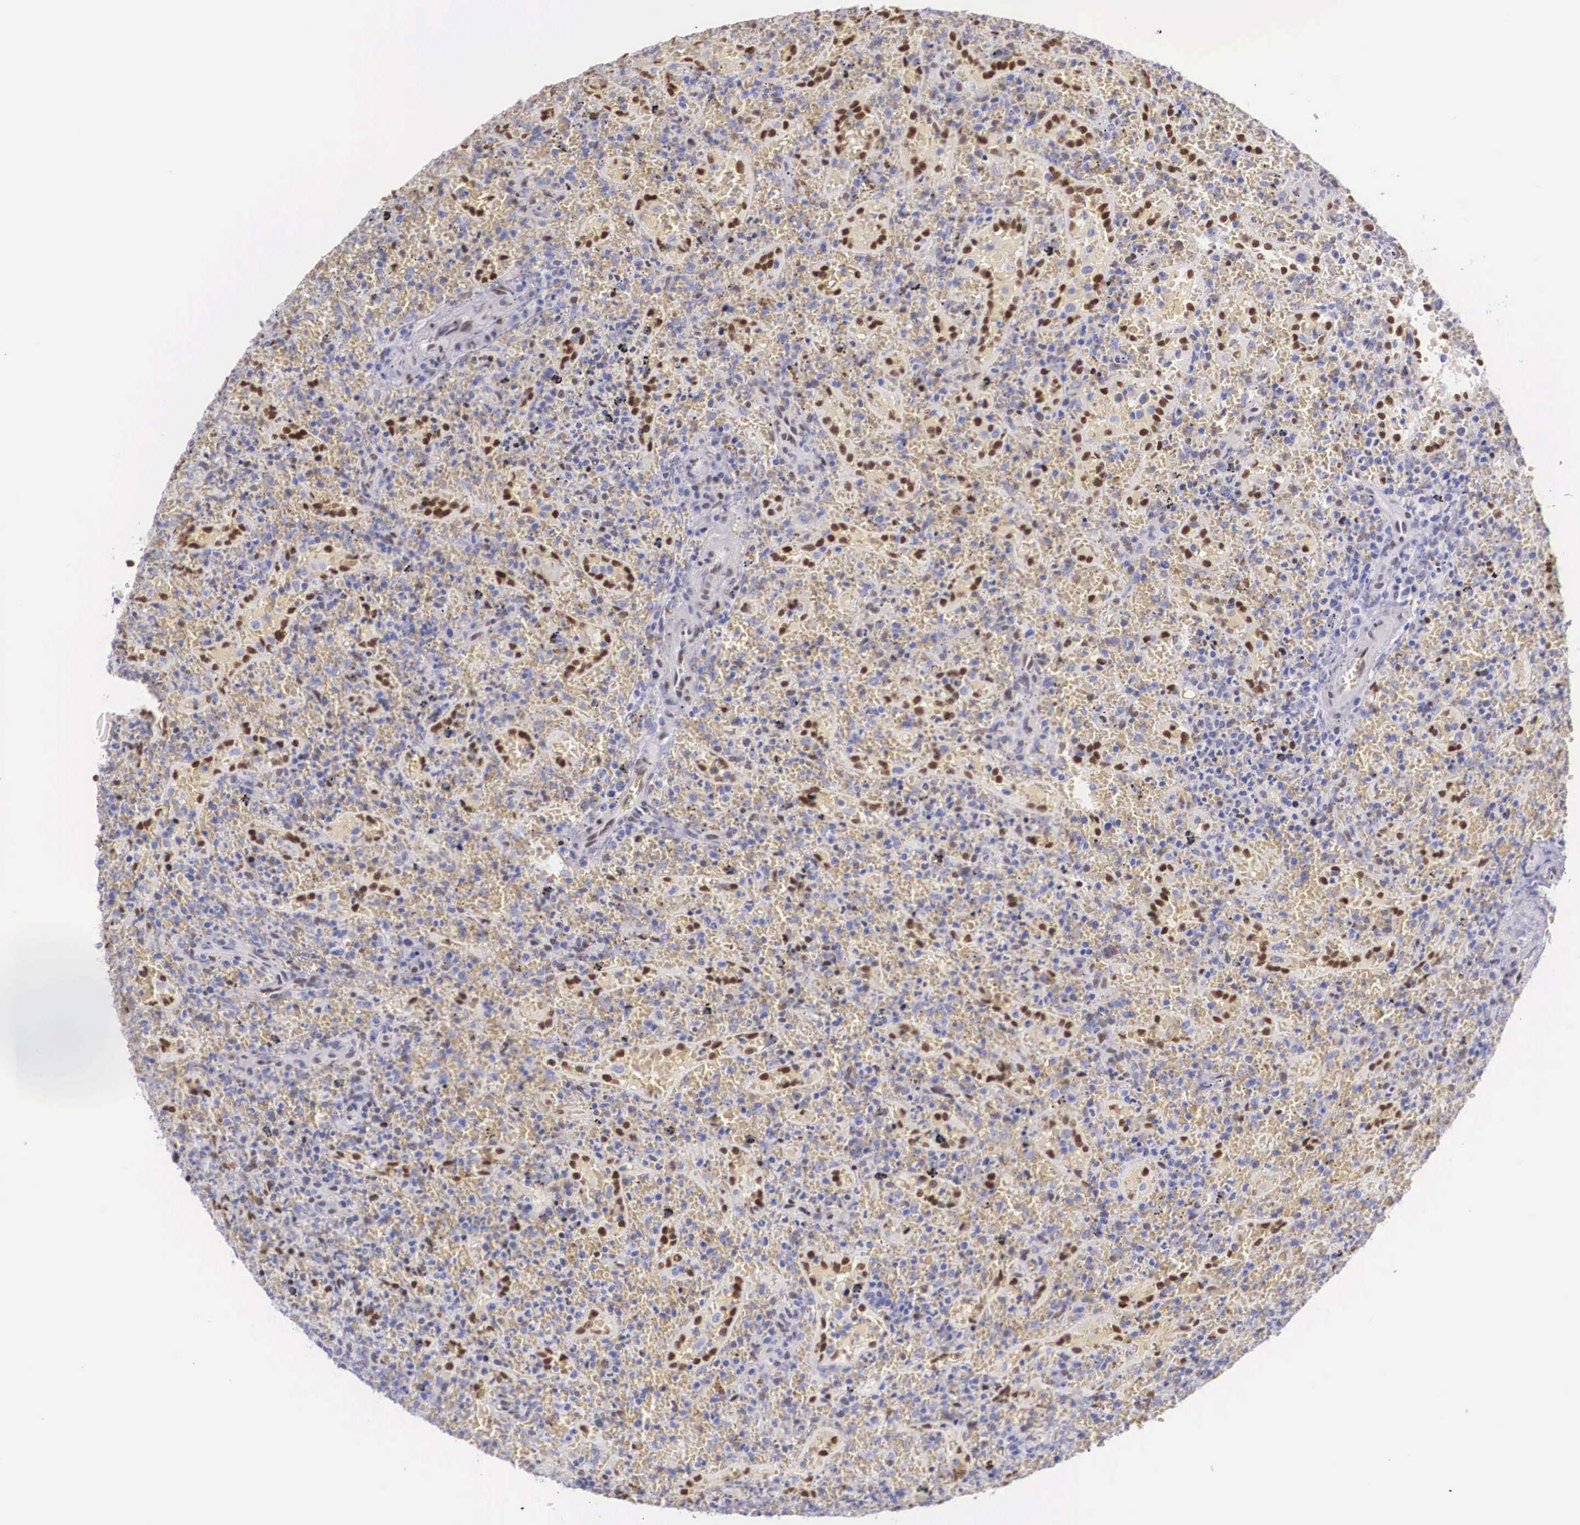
{"staining": {"intensity": "negative", "quantity": "none", "location": "none"}, "tissue": "lymphoma", "cell_type": "Tumor cells", "image_type": "cancer", "snomed": [{"axis": "morphology", "description": "Malignant lymphoma, non-Hodgkin's type, High grade"}, {"axis": "topography", "description": "Spleen"}, {"axis": "topography", "description": "Lymph node"}], "caption": "Immunohistochemical staining of human lymphoma demonstrates no significant staining in tumor cells.", "gene": "HMGN5", "patient": {"sex": "female", "age": 70}}